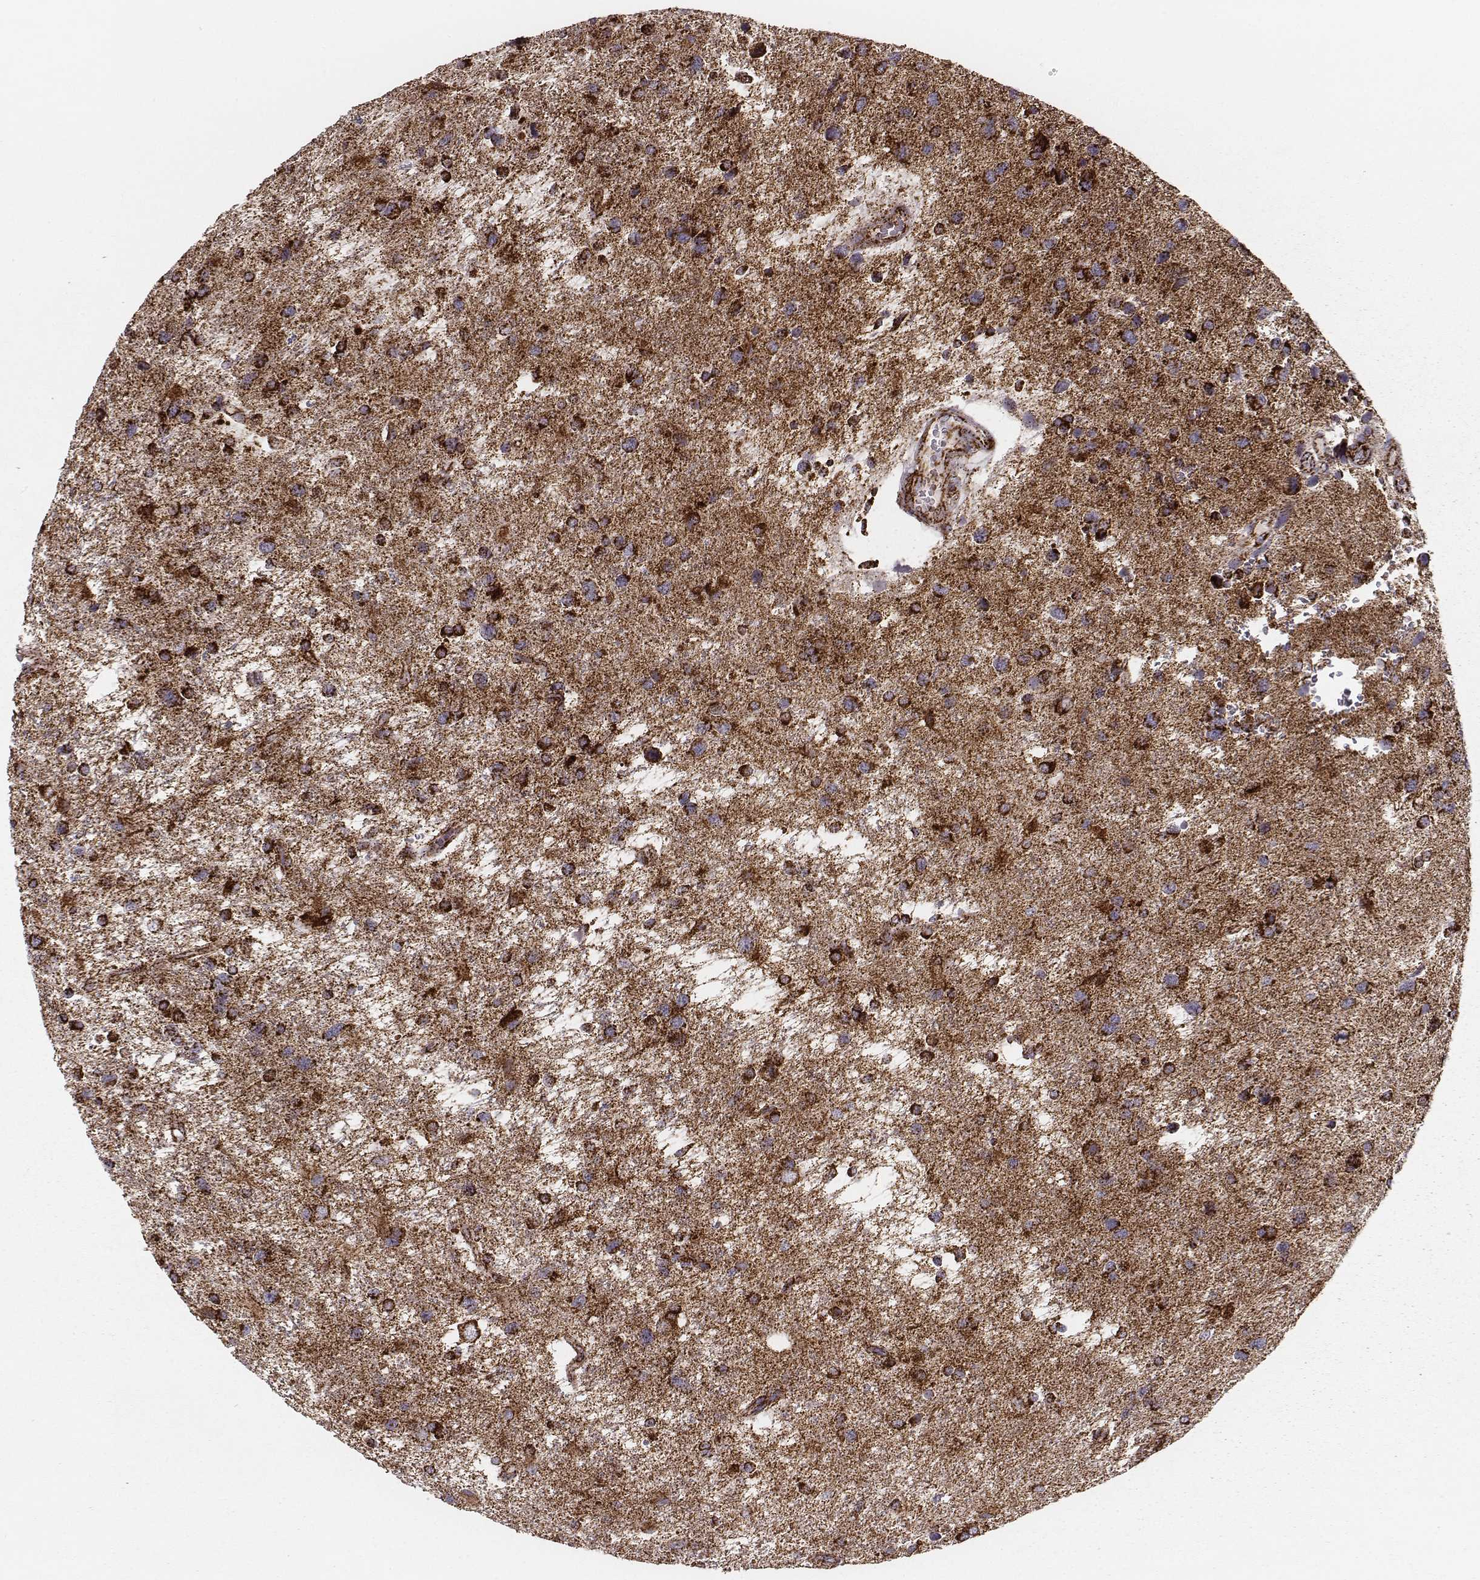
{"staining": {"intensity": "strong", "quantity": ">75%", "location": "cytoplasmic/membranous"}, "tissue": "glioma", "cell_type": "Tumor cells", "image_type": "cancer", "snomed": [{"axis": "morphology", "description": "Glioma, malignant, NOS"}, {"axis": "morphology", "description": "Glioma, malignant, High grade"}, {"axis": "topography", "description": "Brain"}], "caption": "Malignant high-grade glioma stained with immunohistochemistry shows strong cytoplasmic/membranous positivity in approximately >75% of tumor cells.", "gene": "TUFM", "patient": {"sex": "female", "age": 71}}